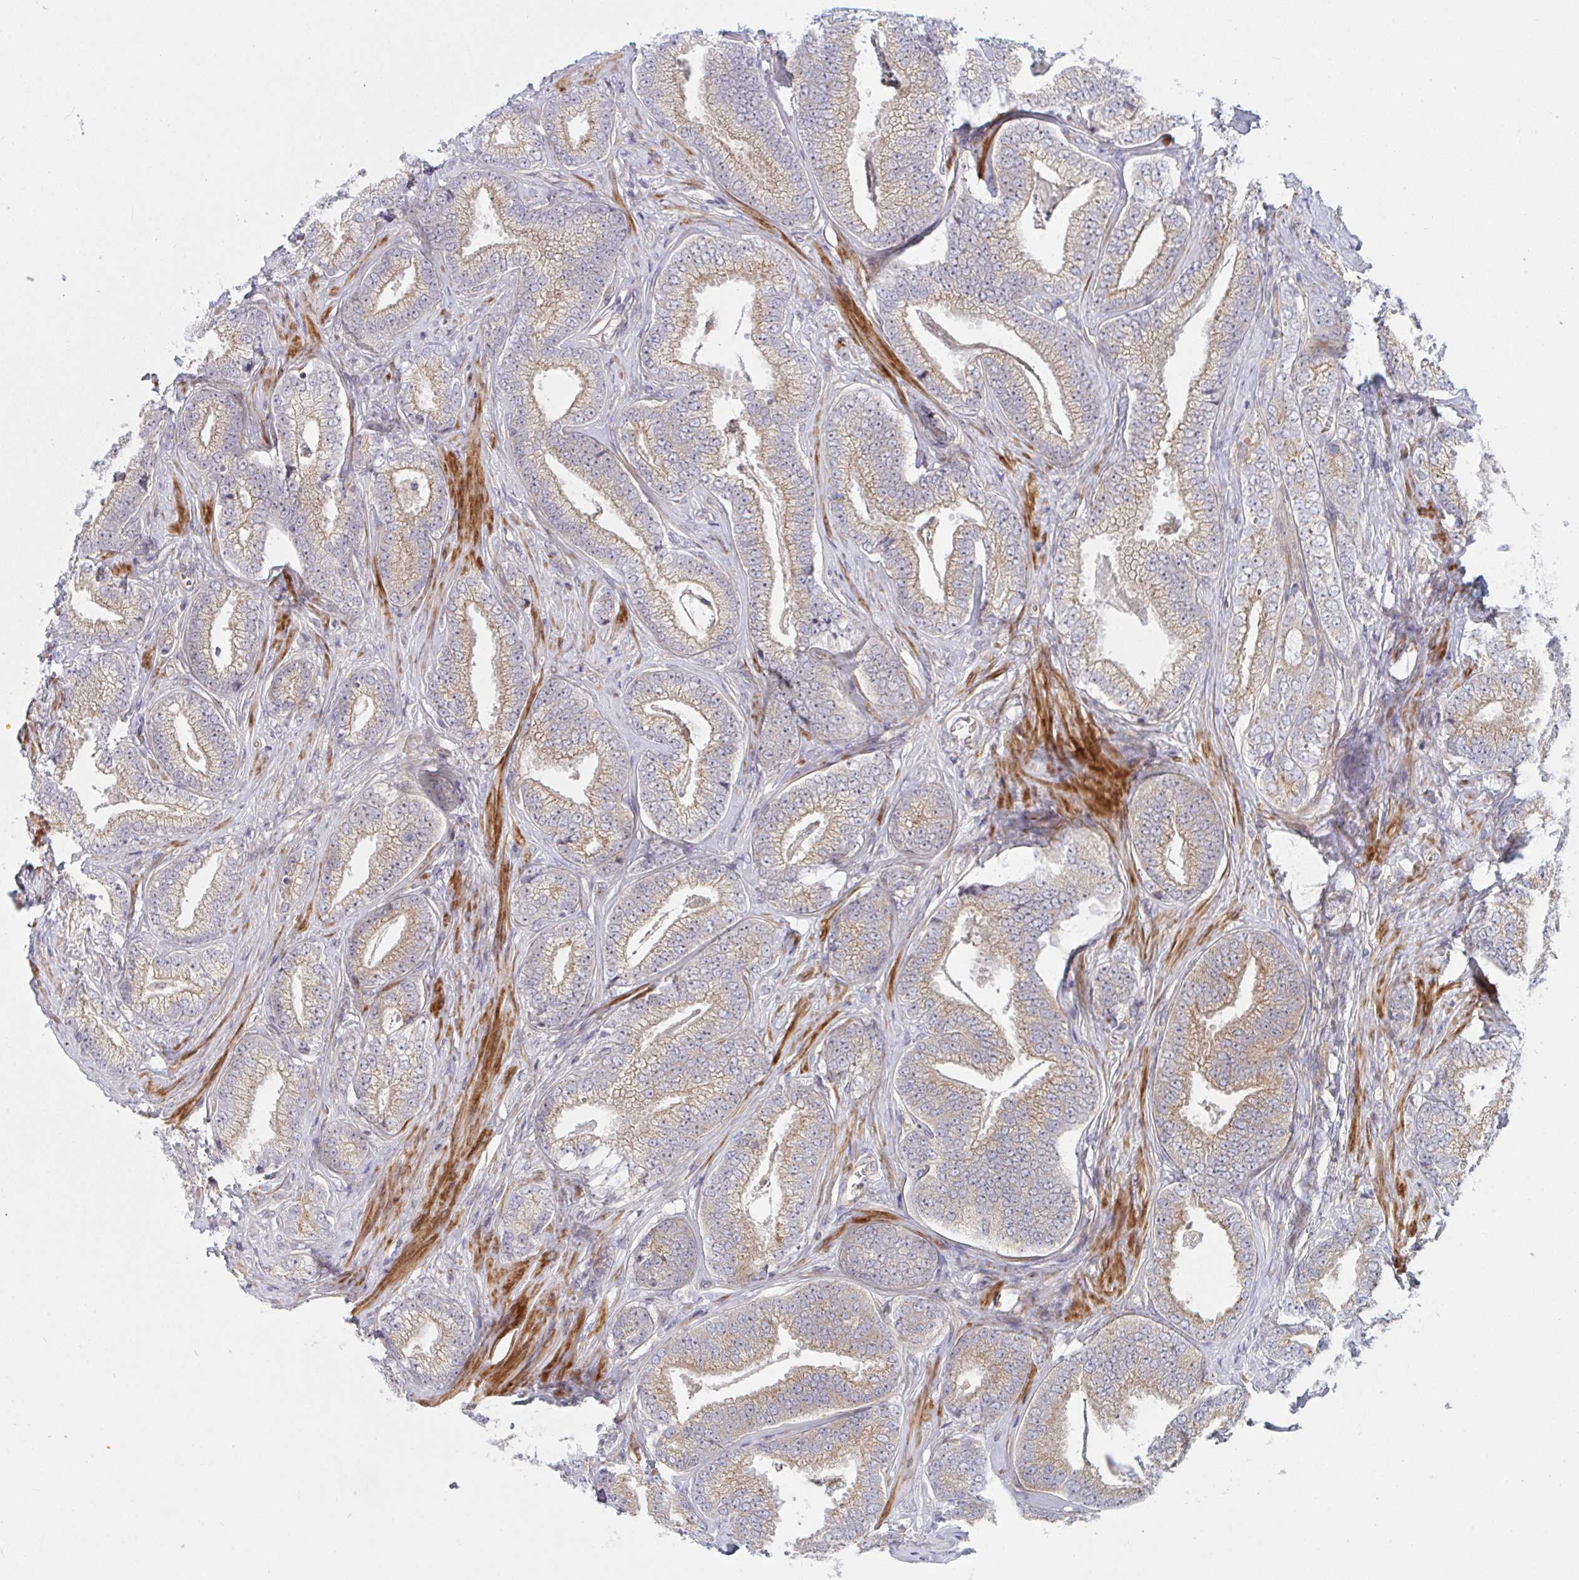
{"staining": {"intensity": "moderate", "quantity": ">75%", "location": "cytoplasmic/membranous"}, "tissue": "prostate cancer", "cell_type": "Tumor cells", "image_type": "cancer", "snomed": [{"axis": "morphology", "description": "Adenocarcinoma, Low grade"}, {"axis": "topography", "description": "Prostate"}], "caption": "This is a micrograph of immunohistochemistry (IHC) staining of prostate cancer, which shows moderate expression in the cytoplasmic/membranous of tumor cells.", "gene": "TNFSF4", "patient": {"sex": "male", "age": 63}}